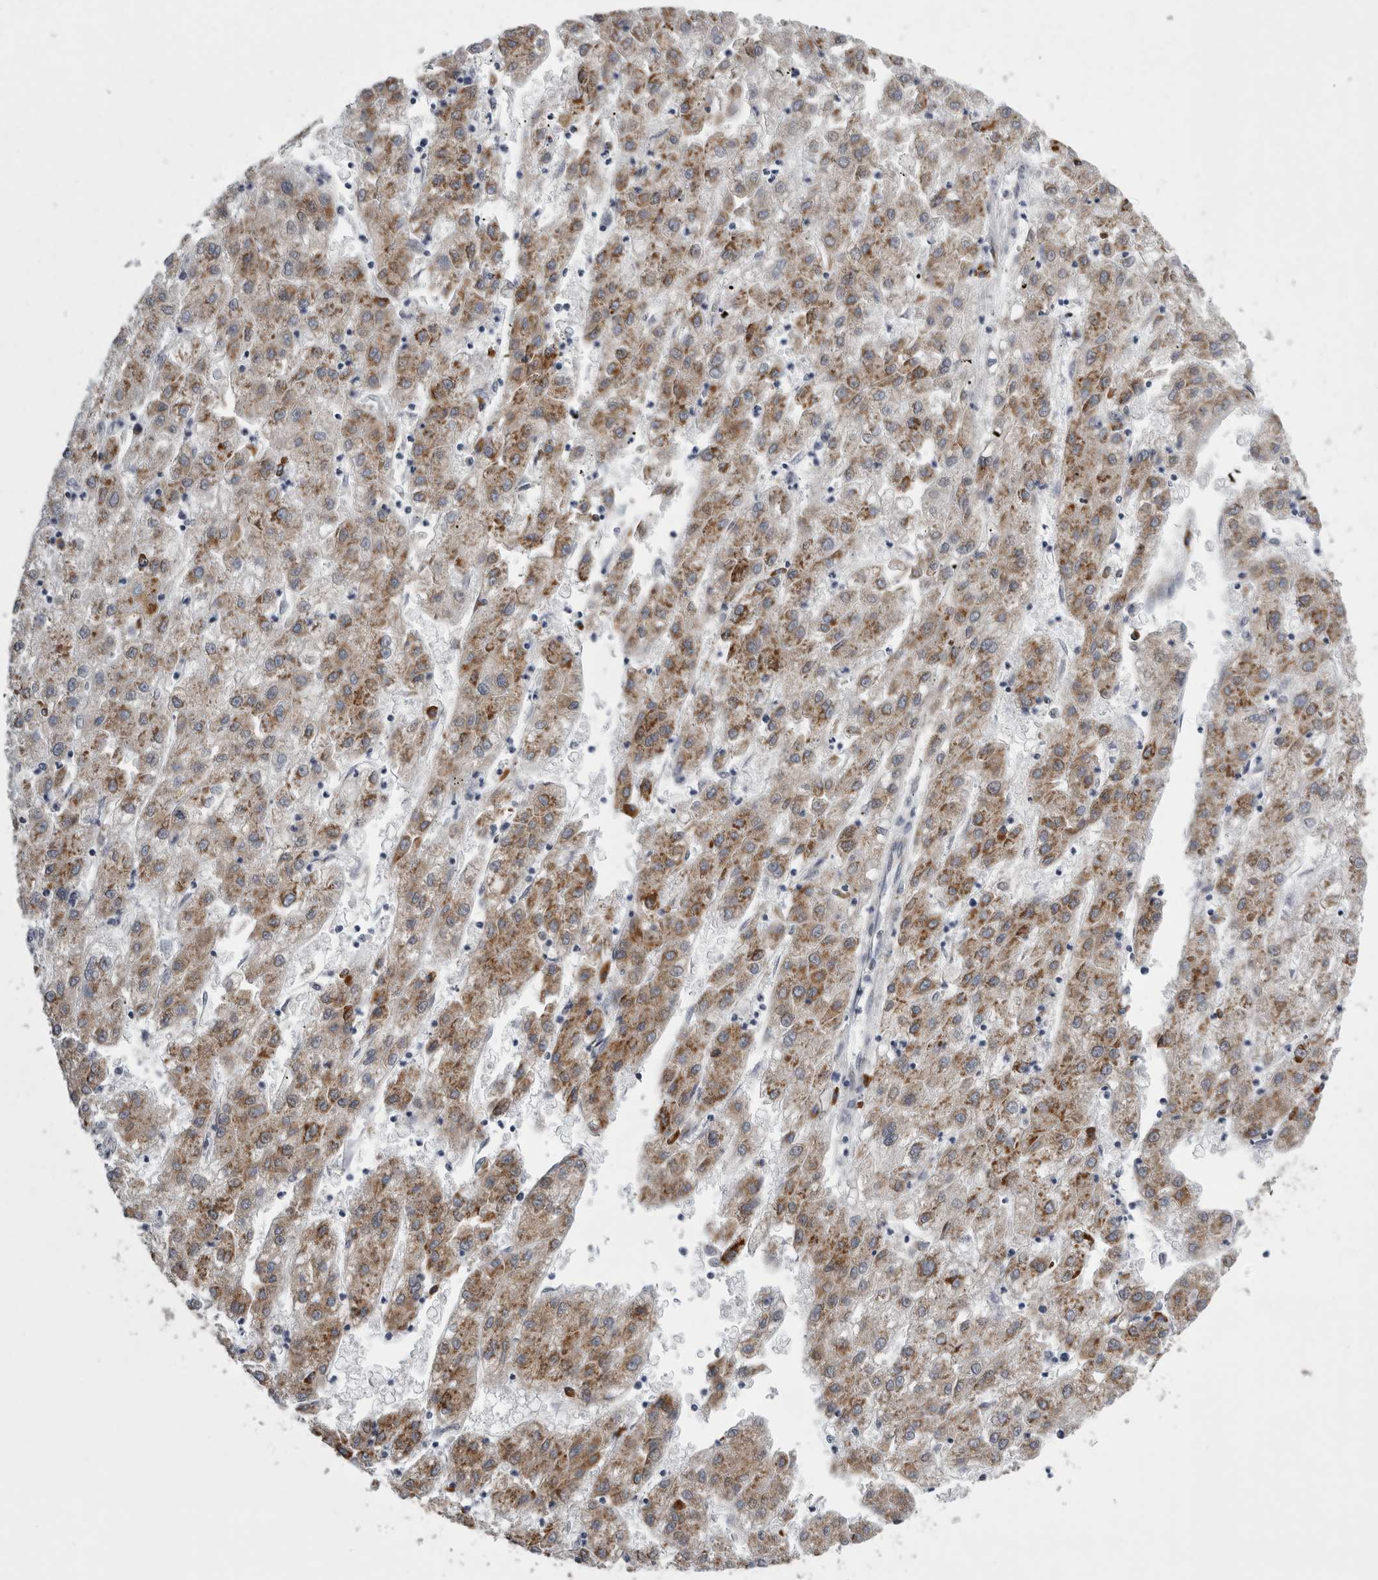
{"staining": {"intensity": "moderate", "quantity": ">75%", "location": "cytoplasmic/membranous"}, "tissue": "liver cancer", "cell_type": "Tumor cells", "image_type": "cancer", "snomed": [{"axis": "morphology", "description": "Carcinoma, Hepatocellular, NOS"}, {"axis": "topography", "description": "Liver"}], "caption": "High-power microscopy captured an immunohistochemistry (IHC) image of hepatocellular carcinoma (liver), revealing moderate cytoplasmic/membranous expression in approximately >75% of tumor cells.", "gene": "FHIP2B", "patient": {"sex": "male", "age": 72}}